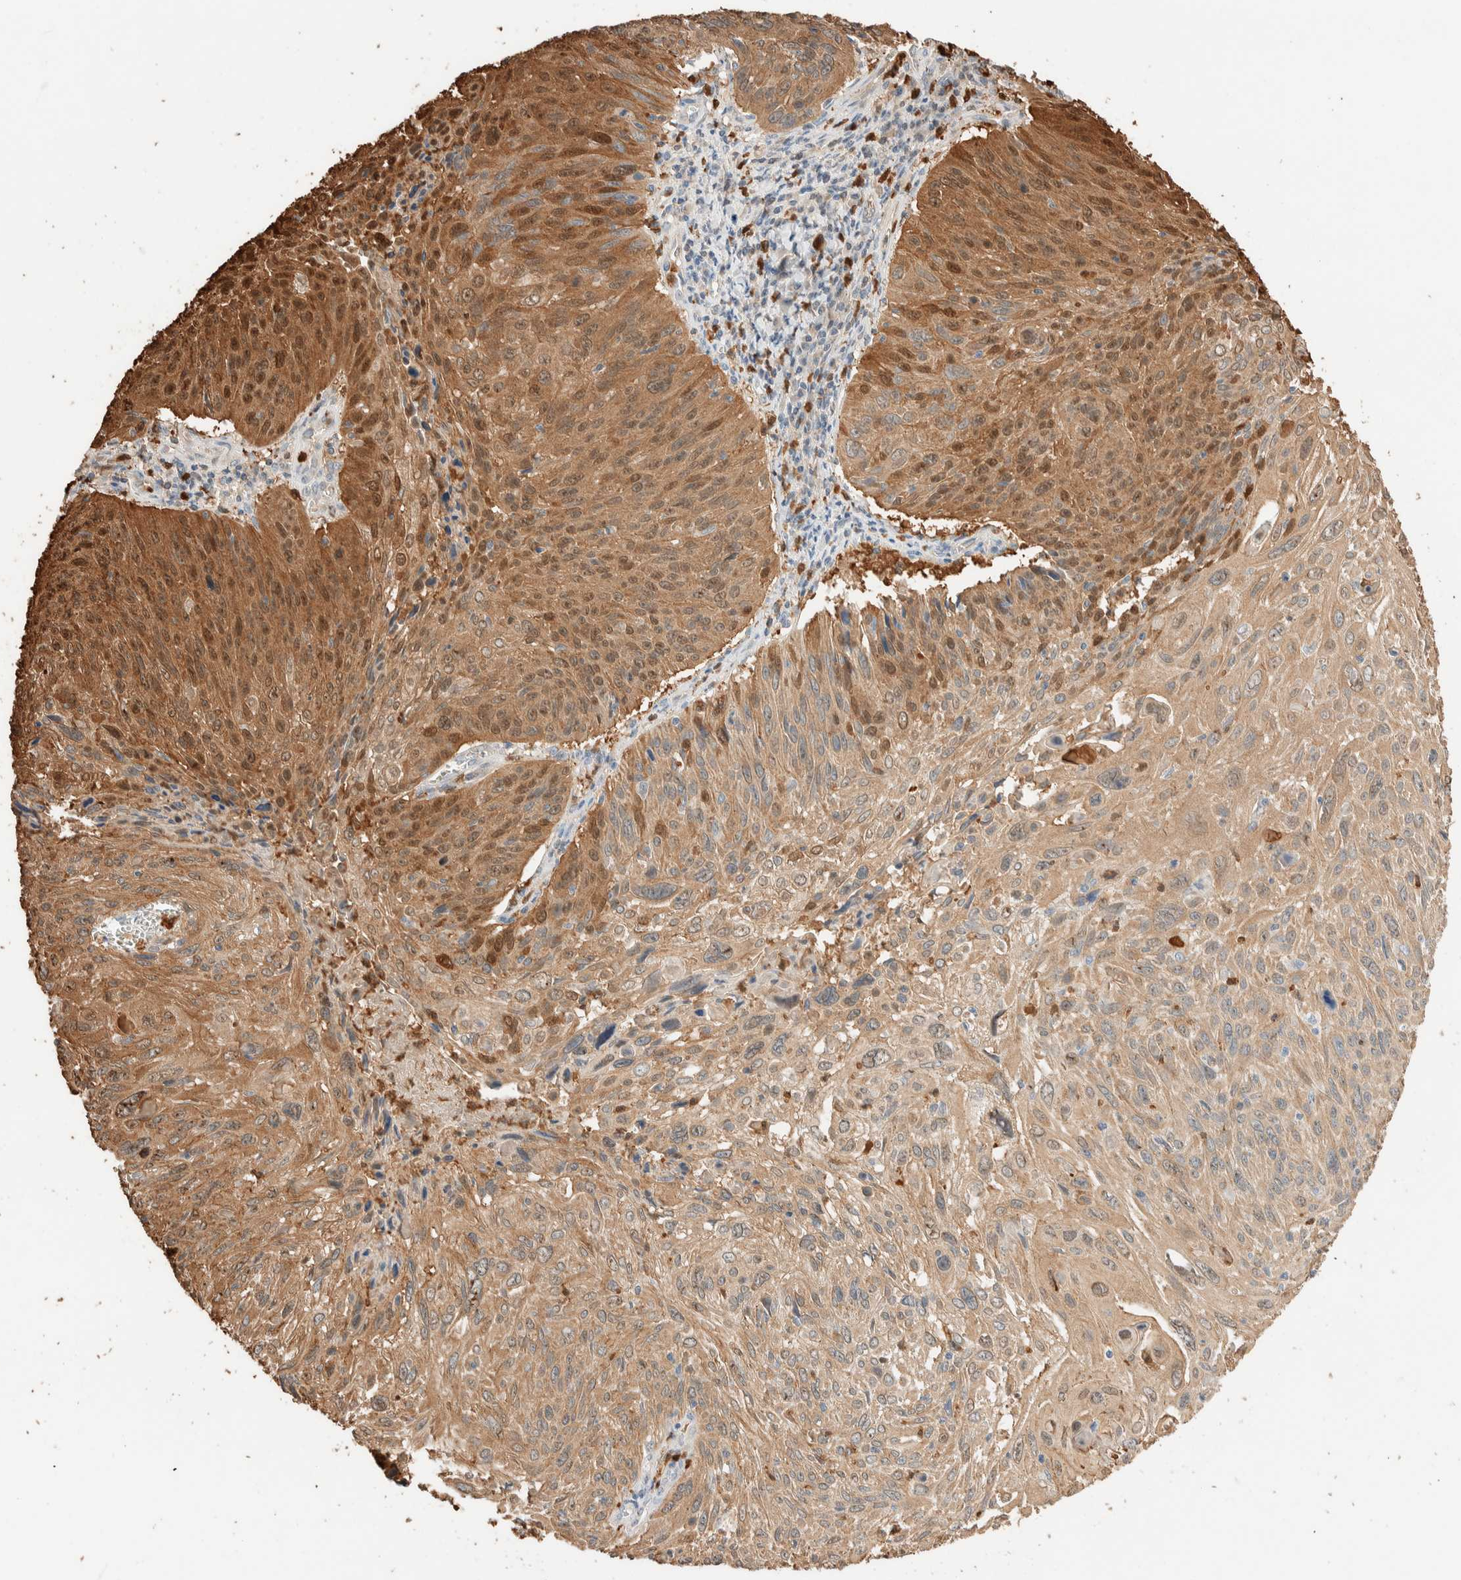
{"staining": {"intensity": "moderate", "quantity": ">75%", "location": "cytoplasmic/membranous,nuclear"}, "tissue": "cervical cancer", "cell_type": "Tumor cells", "image_type": "cancer", "snomed": [{"axis": "morphology", "description": "Squamous cell carcinoma, NOS"}, {"axis": "topography", "description": "Cervix"}], "caption": "A photomicrograph of human squamous cell carcinoma (cervical) stained for a protein reveals moderate cytoplasmic/membranous and nuclear brown staining in tumor cells.", "gene": "SETD4", "patient": {"sex": "female", "age": 51}}